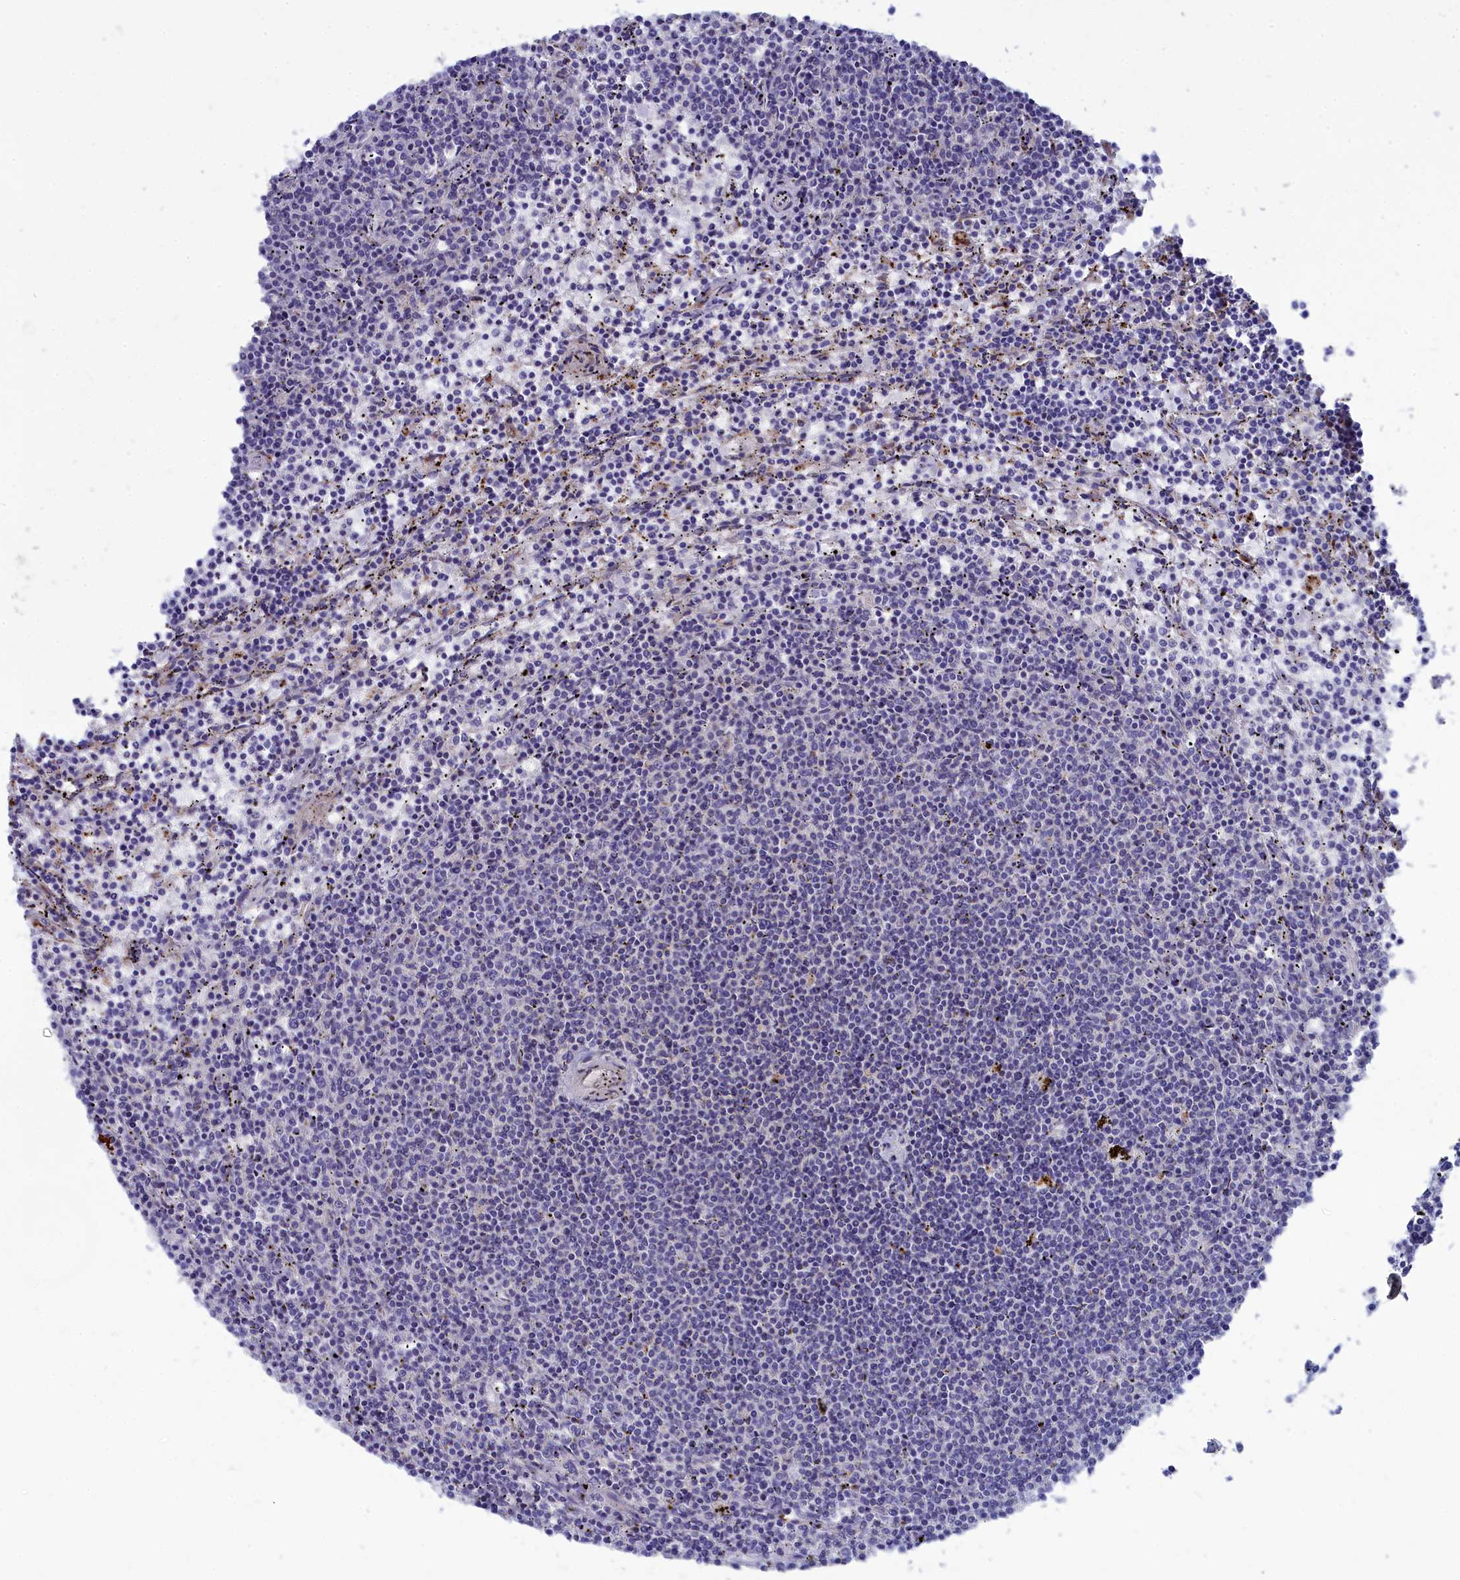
{"staining": {"intensity": "negative", "quantity": "none", "location": "none"}, "tissue": "lymphoma", "cell_type": "Tumor cells", "image_type": "cancer", "snomed": [{"axis": "morphology", "description": "Malignant lymphoma, non-Hodgkin's type, Low grade"}, {"axis": "topography", "description": "Spleen"}], "caption": "The histopathology image displays no significant staining in tumor cells of lymphoma. (DAB (3,3'-diaminobenzidine) IHC visualized using brightfield microscopy, high magnification).", "gene": "WDR6", "patient": {"sex": "female", "age": 50}}